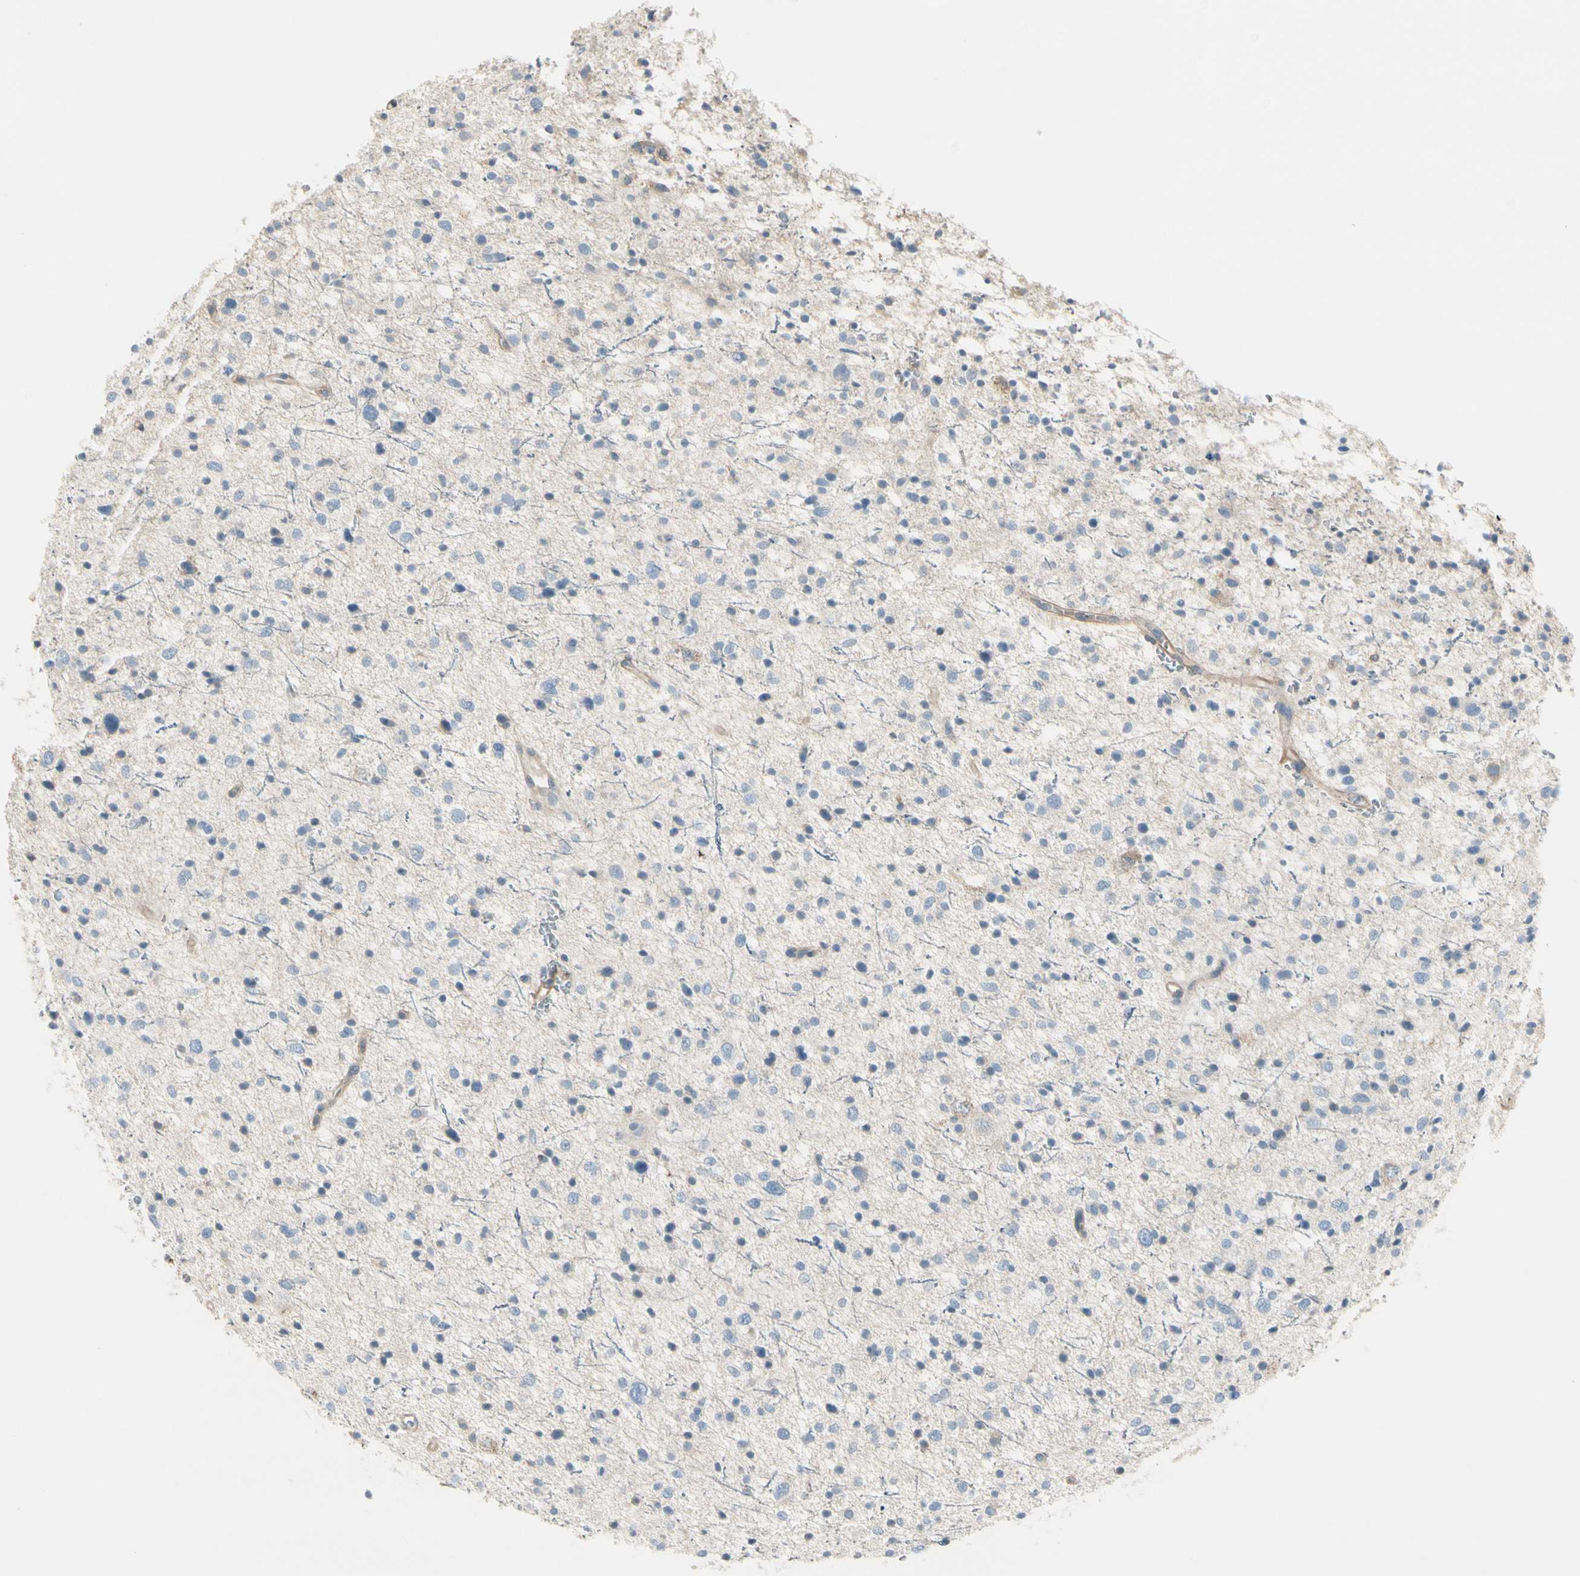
{"staining": {"intensity": "weak", "quantity": "<25%", "location": "cytoplasmic/membranous"}, "tissue": "glioma", "cell_type": "Tumor cells", "image_type": "cancer", "snomed": [{"axis": "morphology", "description": "Glioma, malignant, Low grade"}, {"axis": "topography", "description": "Brain"}], "caption": "Tumor cells show no significant protein staining in glioma.", "gene": "ITGA3", "patient": {"sex": "female", "age": 37}}